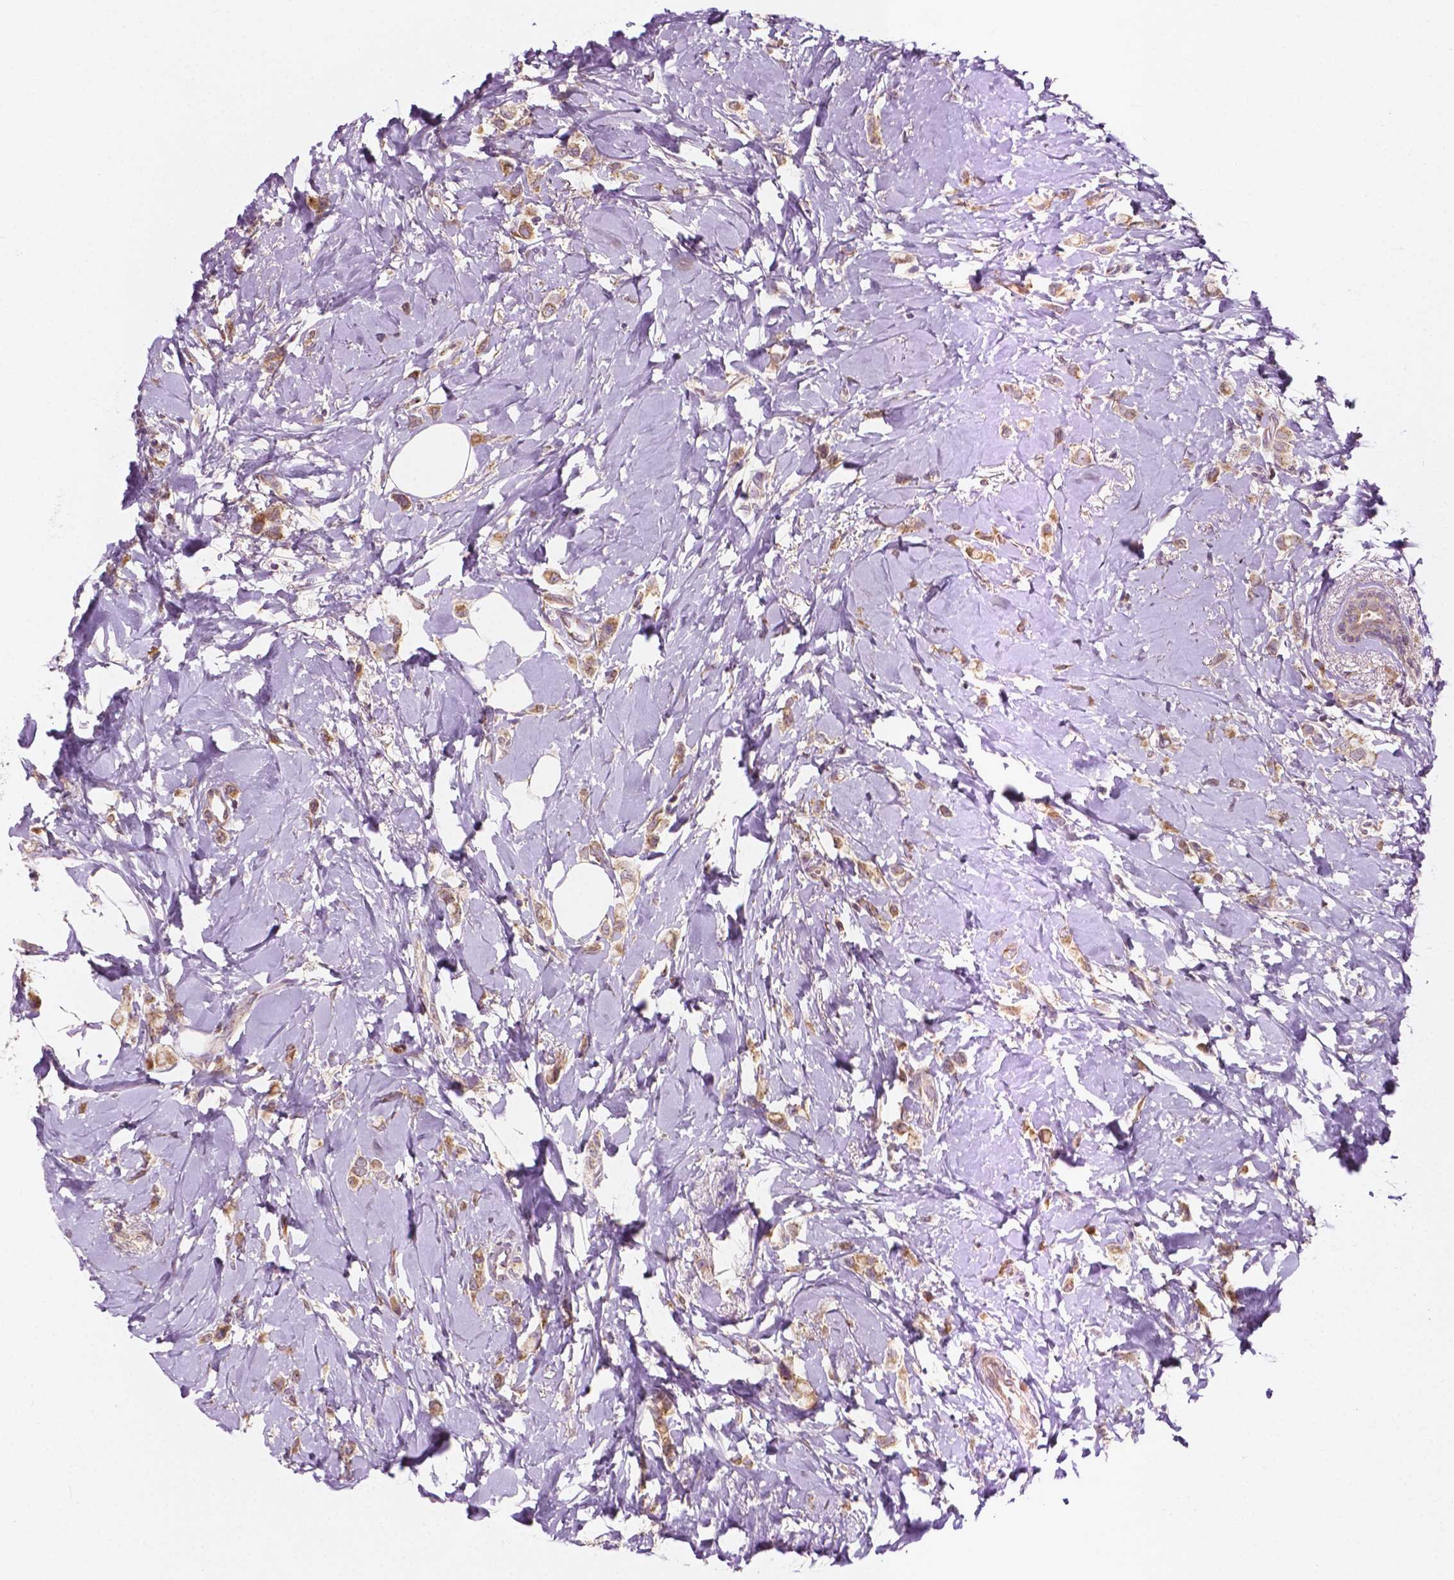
{"staining": {"intensity": "weak", "quantity": ">75%", "location": "cytoplasmic/membranous"}, "tissue": "breast cancer", "cell_type": "Tumor cells", "image_type": "cancer", "snomed": [{"axis": "morphology", "description": "Lobular carcinoma"}, {"axis": "topography", "description": "Breast"}], "caption": "Approximately >75% of tumor cells in breast cancer (lobular carcinoma) demonstrate weak cytoplasmic/membranous protein expression as visualized by brown immunohistochemical staining.", "gene": "EBAG9", "patient": {"sex": "female", "age": 66}}